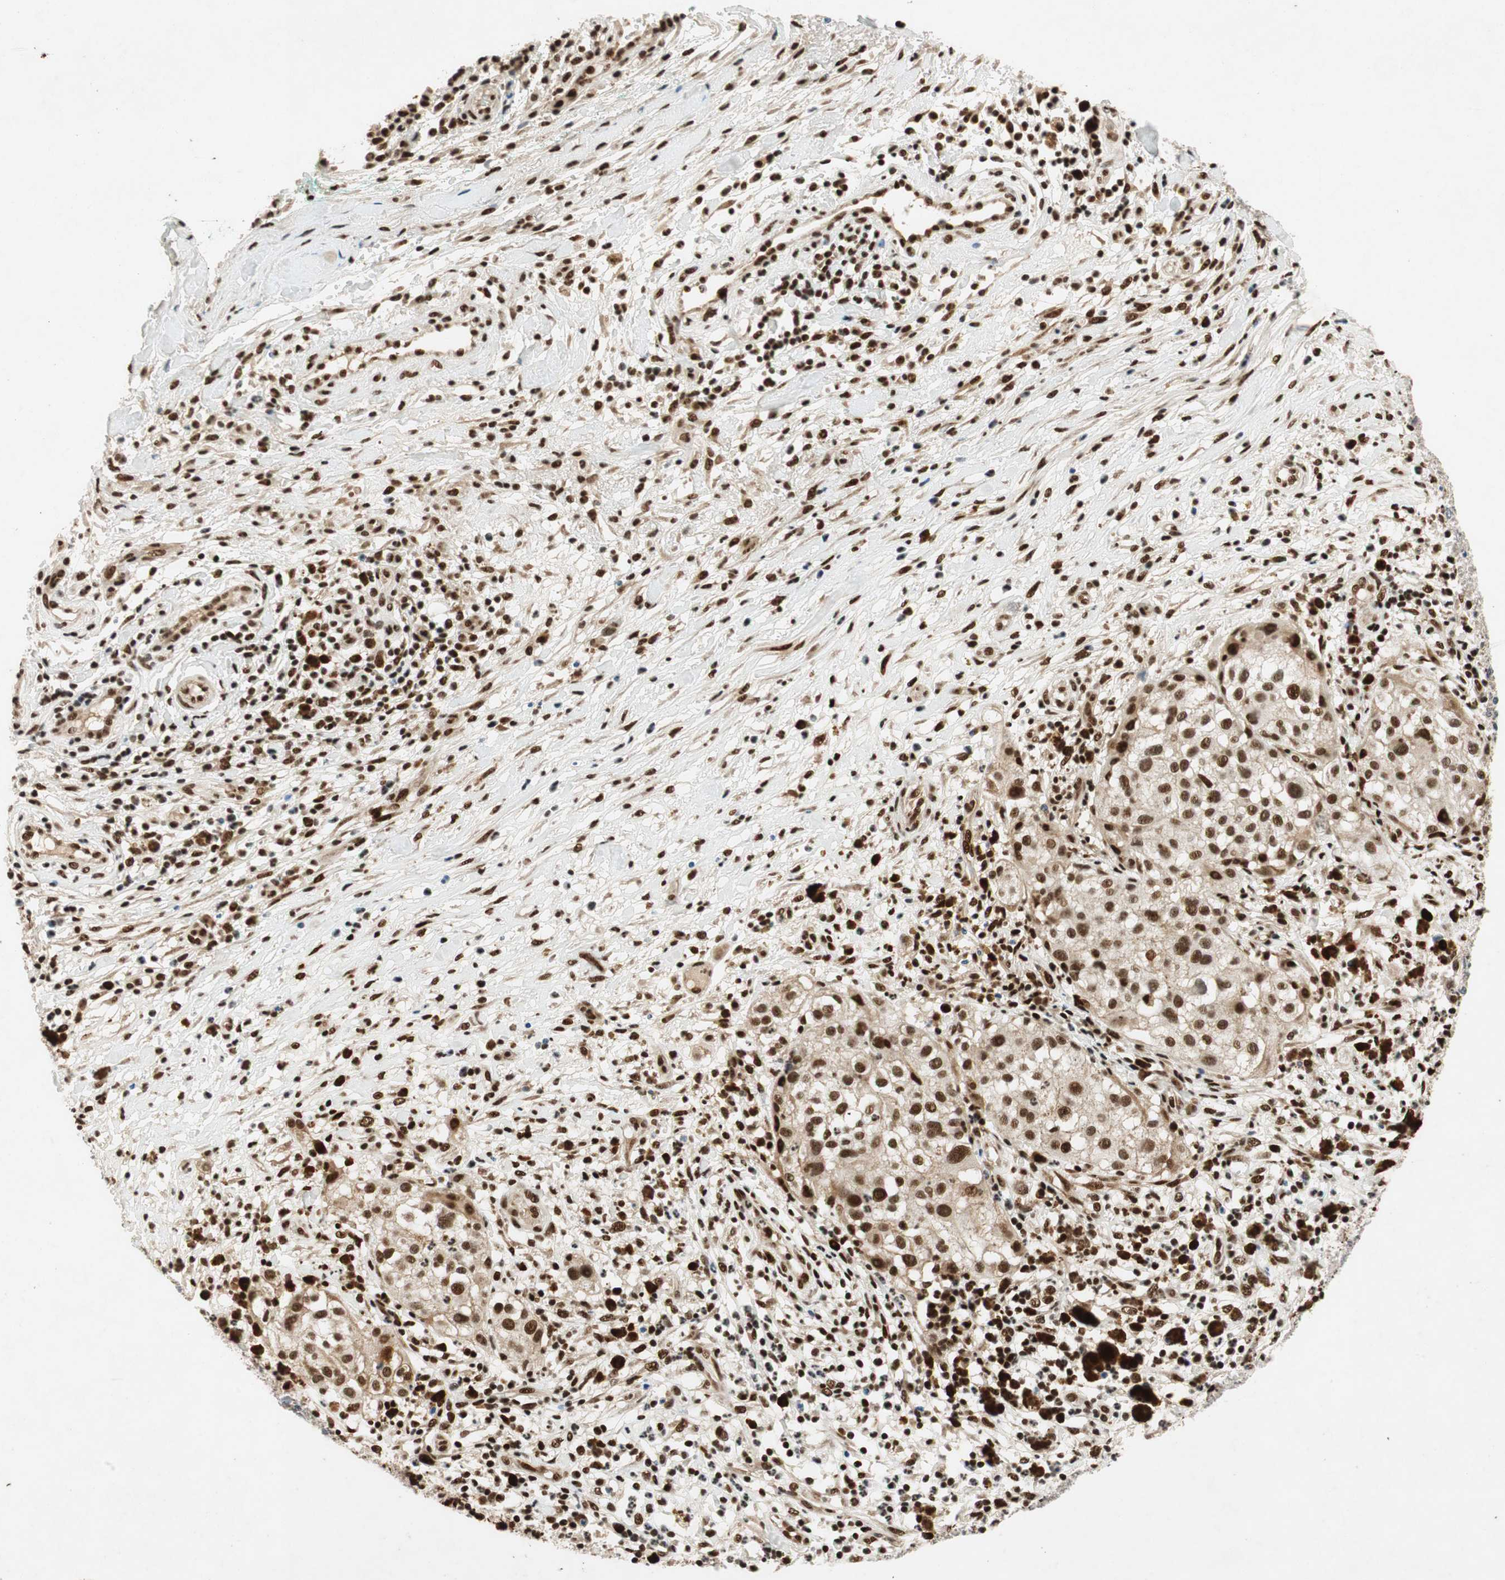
{"staining": {"intensity": "strong", "quantity": ">75%", "location": "nuclear"}, "tissue": "melanoma", "cell_type": "Tumor cells", "image_type": "cancer", "snomed": [{"axis": "morphology", "description": "Necrosis, NOS"}, {"axis": "morphology", "description": "Malignant melanoma, NOS"}, {"axis": "topography", "description": "Skin"}], "caption": "Tumor cells demonstrate high levels of strong nuclear staining in approximately >75% of cells in malignant melanoma.", "gene": "NCBP3", "patient": {"sex": "female", "age": 87}}